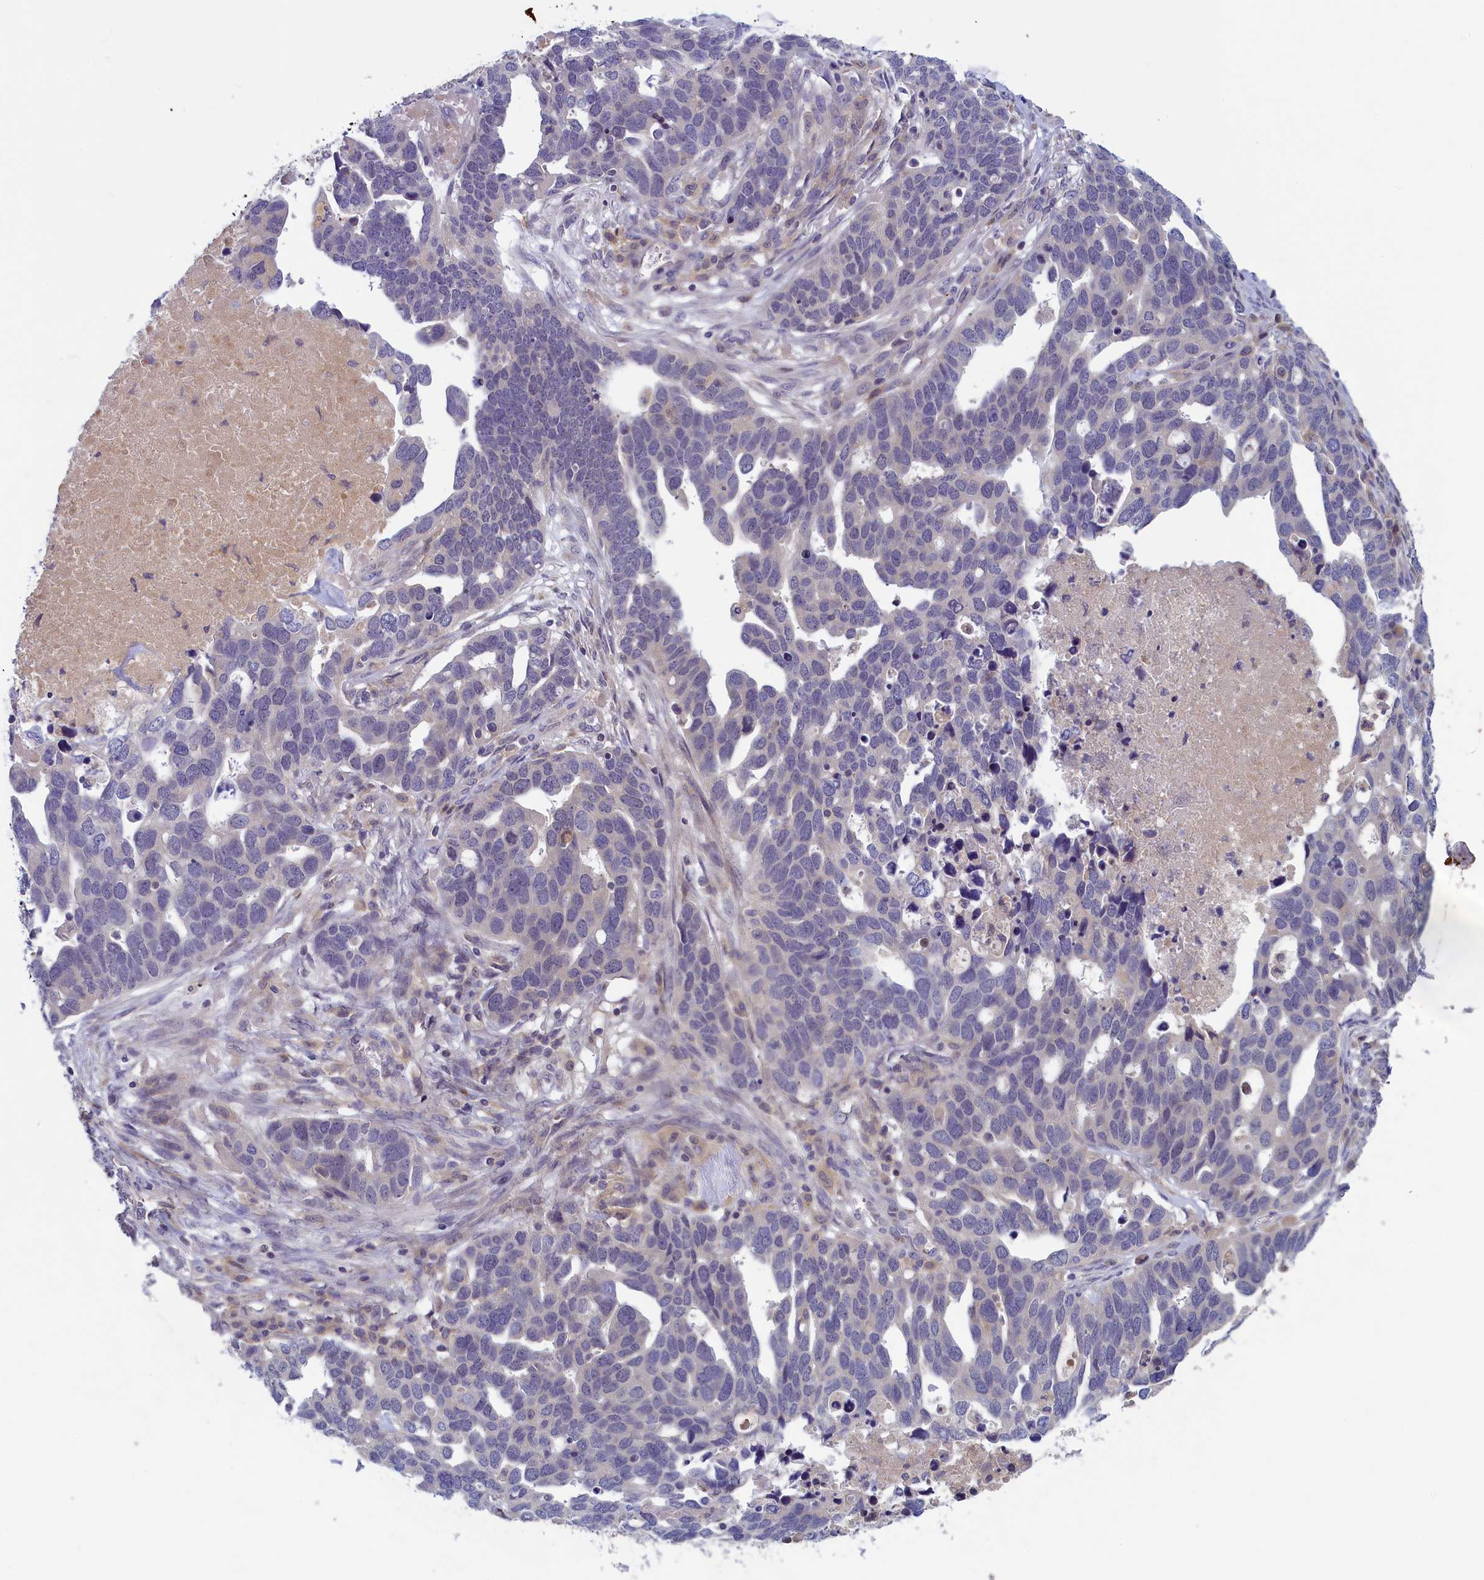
{"staining": {"intensity": "negative", "quantity": "none", "location": "none"}, "tissue": "ovarian cancer", "cell_type": "Tumor cells", "image_type": "cancer", "snomed": [{"axis": "morphology", "description": "Cystadenocarcinoma, serous, NOS"}, {"axis": "topography", "description": "Ovary"}], "caption": "Image shows no significant protein expression in tumor cells of ovarian serous cystadenocarcinoma.", "gene": "NUBP1", "patient": {"sex": "female", "age": 54}}